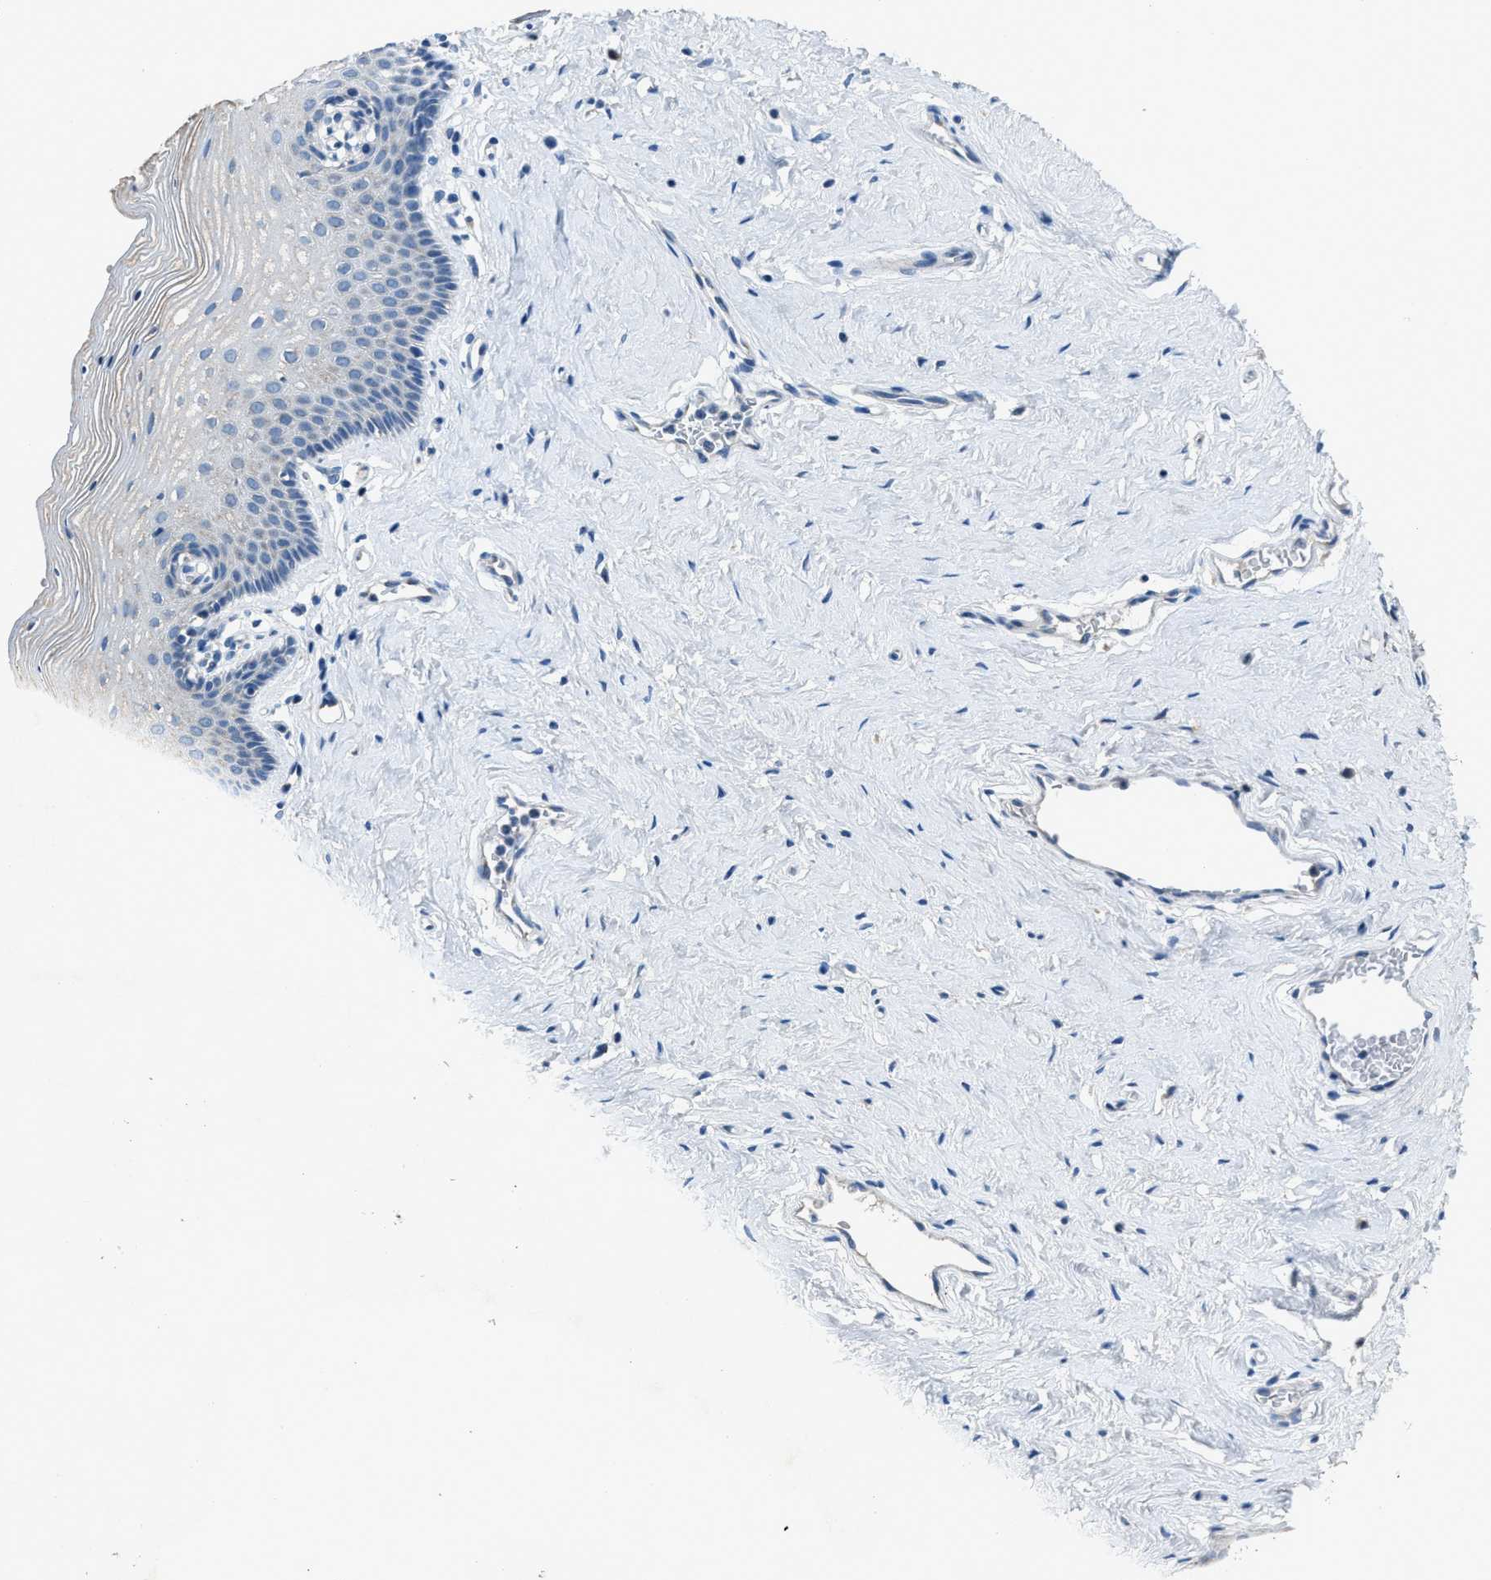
{"staining": {"intensity": "negative", "quantity": "none", "location": "none"}, "tissue": "vagina", "cell_type": "Squamous epithelial cells", "image_type": "normal", "snomed": [{"axis": "morphology", "description": "Normal tissue, NOS"}, {"axis": "topography", "description": "Vagina"}], "caption": "A high-resolution photomicrograph shows immunohistochemistry staining of unremarkable vagina, which demonstrates no significant staining in squamous epithelial cells.", "gene": "ADAM2", "patient": {"sex": "female", "age": 32}}